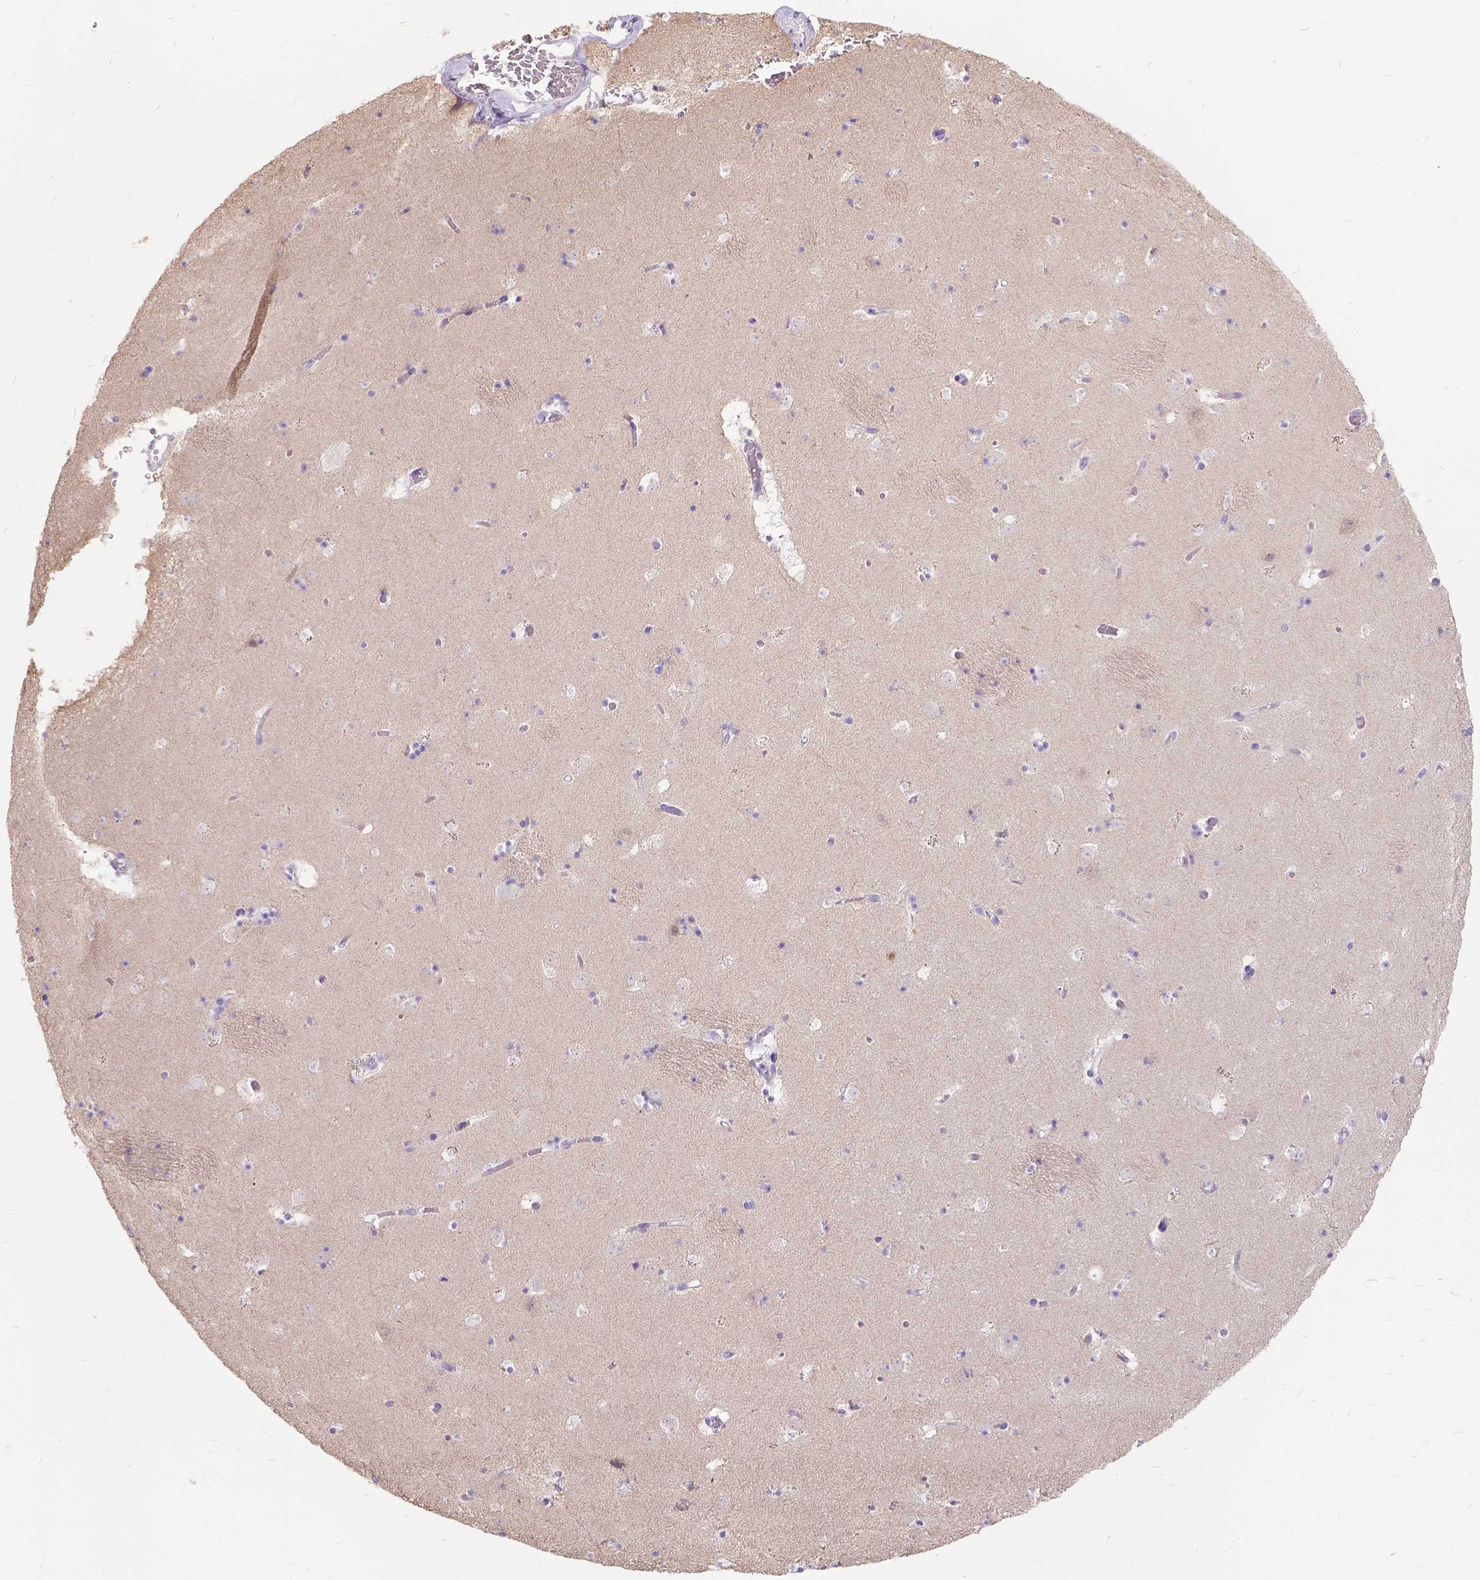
{"staining": {"intensity": "negative", "quantity": "none", "location": "none"}, "tissue": "caudate", "cell_type": "Glial cells", "image_type": "normal", "snomed": [{"axis": "morphology", "description": "Normal tissue, NOS"}, {"axis": "topography", "description": "Lateral ventricle wall"}], "caption": "The histopathology image demonstrates no staining of glial cells in benign caudate.", "gene": "TTLL6", "patient": {"sex": "female", "age": 42}}